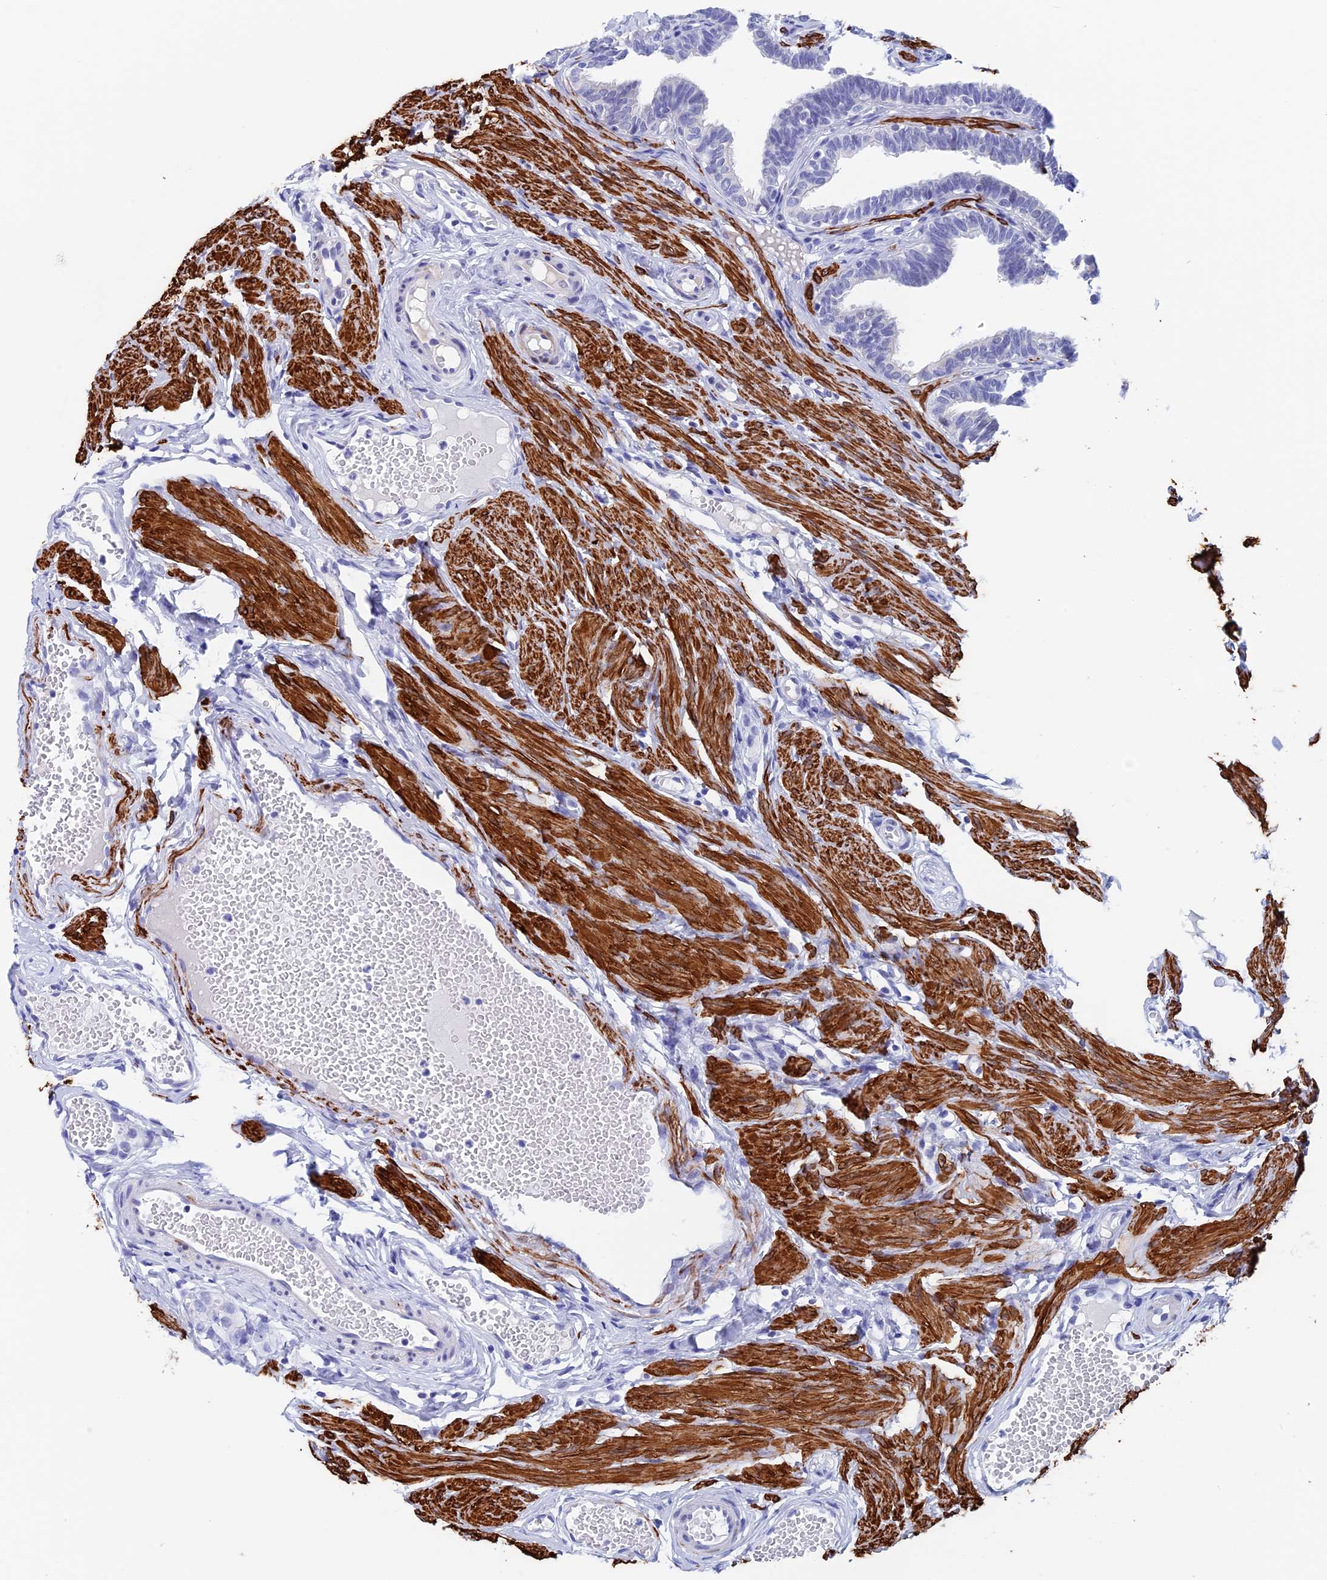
{"staining": {"intensity": "negative", "quantity": "none", "location": "none"}, "tissue": "fallopian tube", "cell_type": "Glandular cells", "image_type": "normal", "snomed": [{"axis": "morphology", "description": "Normal tissue, NOS"}, {"axis": "topography", "description": "Fallopian tube"}, {"axis": "topography", "description": "Ovary"}], "caption": "This is an IHC histopathology image of unremarkable fallopian tube. There is no positivity in glandular cells.", "gene": "WDR83", "patient": {"sex": "female", "age": 23}}